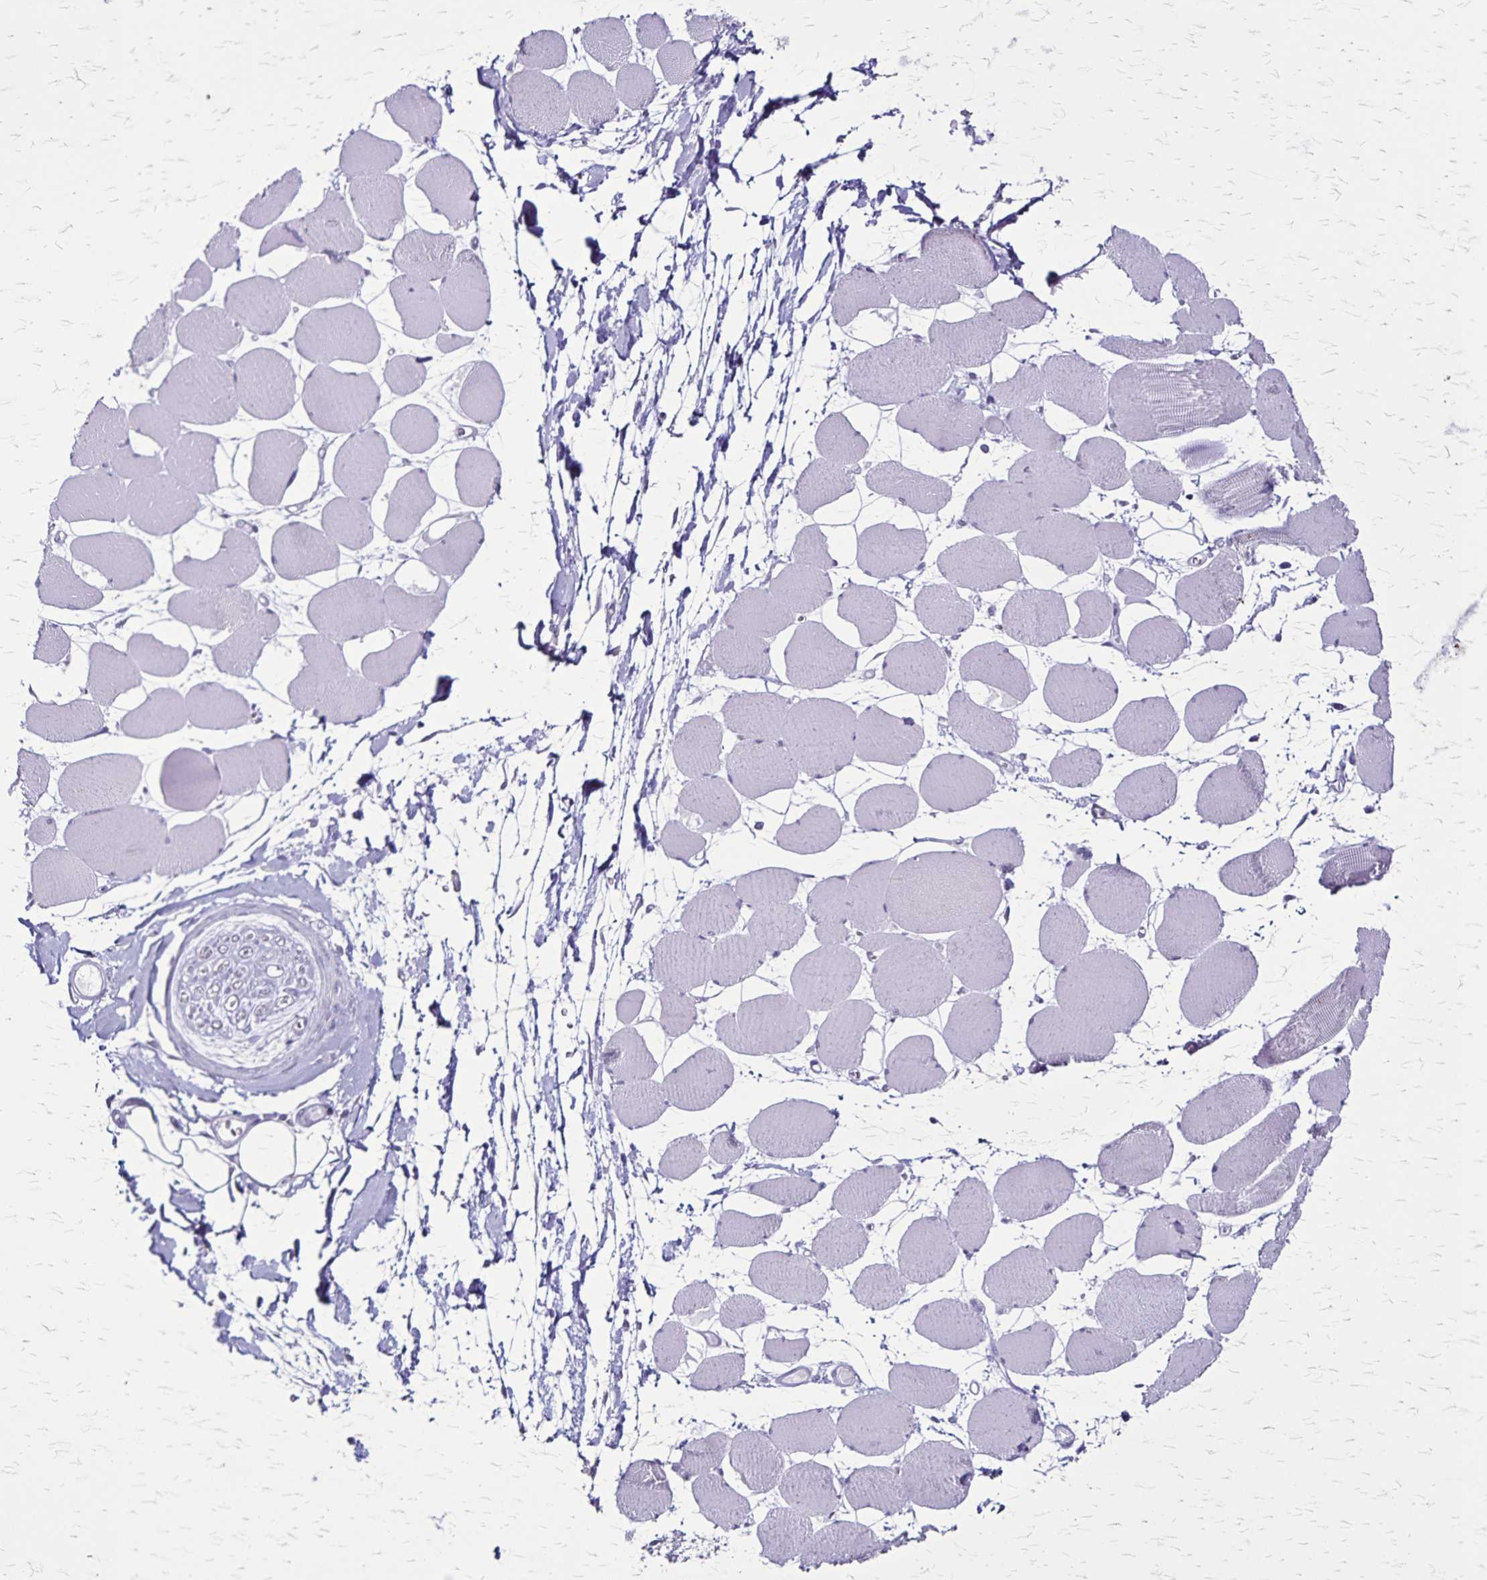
{"staining": {"intensity": "negative", "quantity": "none", "location": "none"}, "tissue": "skeletal muscle", "cell_type": "Myocytes", "image_type": "normal", "snomed": [{"axis": "morphology", "description": "Normal tissue, NOS"}, {"axis": "topography", "description": "Skeletal muscle"}], "caption": "Myocytes are negative for brown protein staining in unremarkable skeletal muscle. The staining was performed using DAB to visualize the protein expression in brown, while the nuclei were stained in blue with hematoxylin (Magnification: 20x).", "gene": "KRT2", "patient": {"sex": "female", "age": 75}}